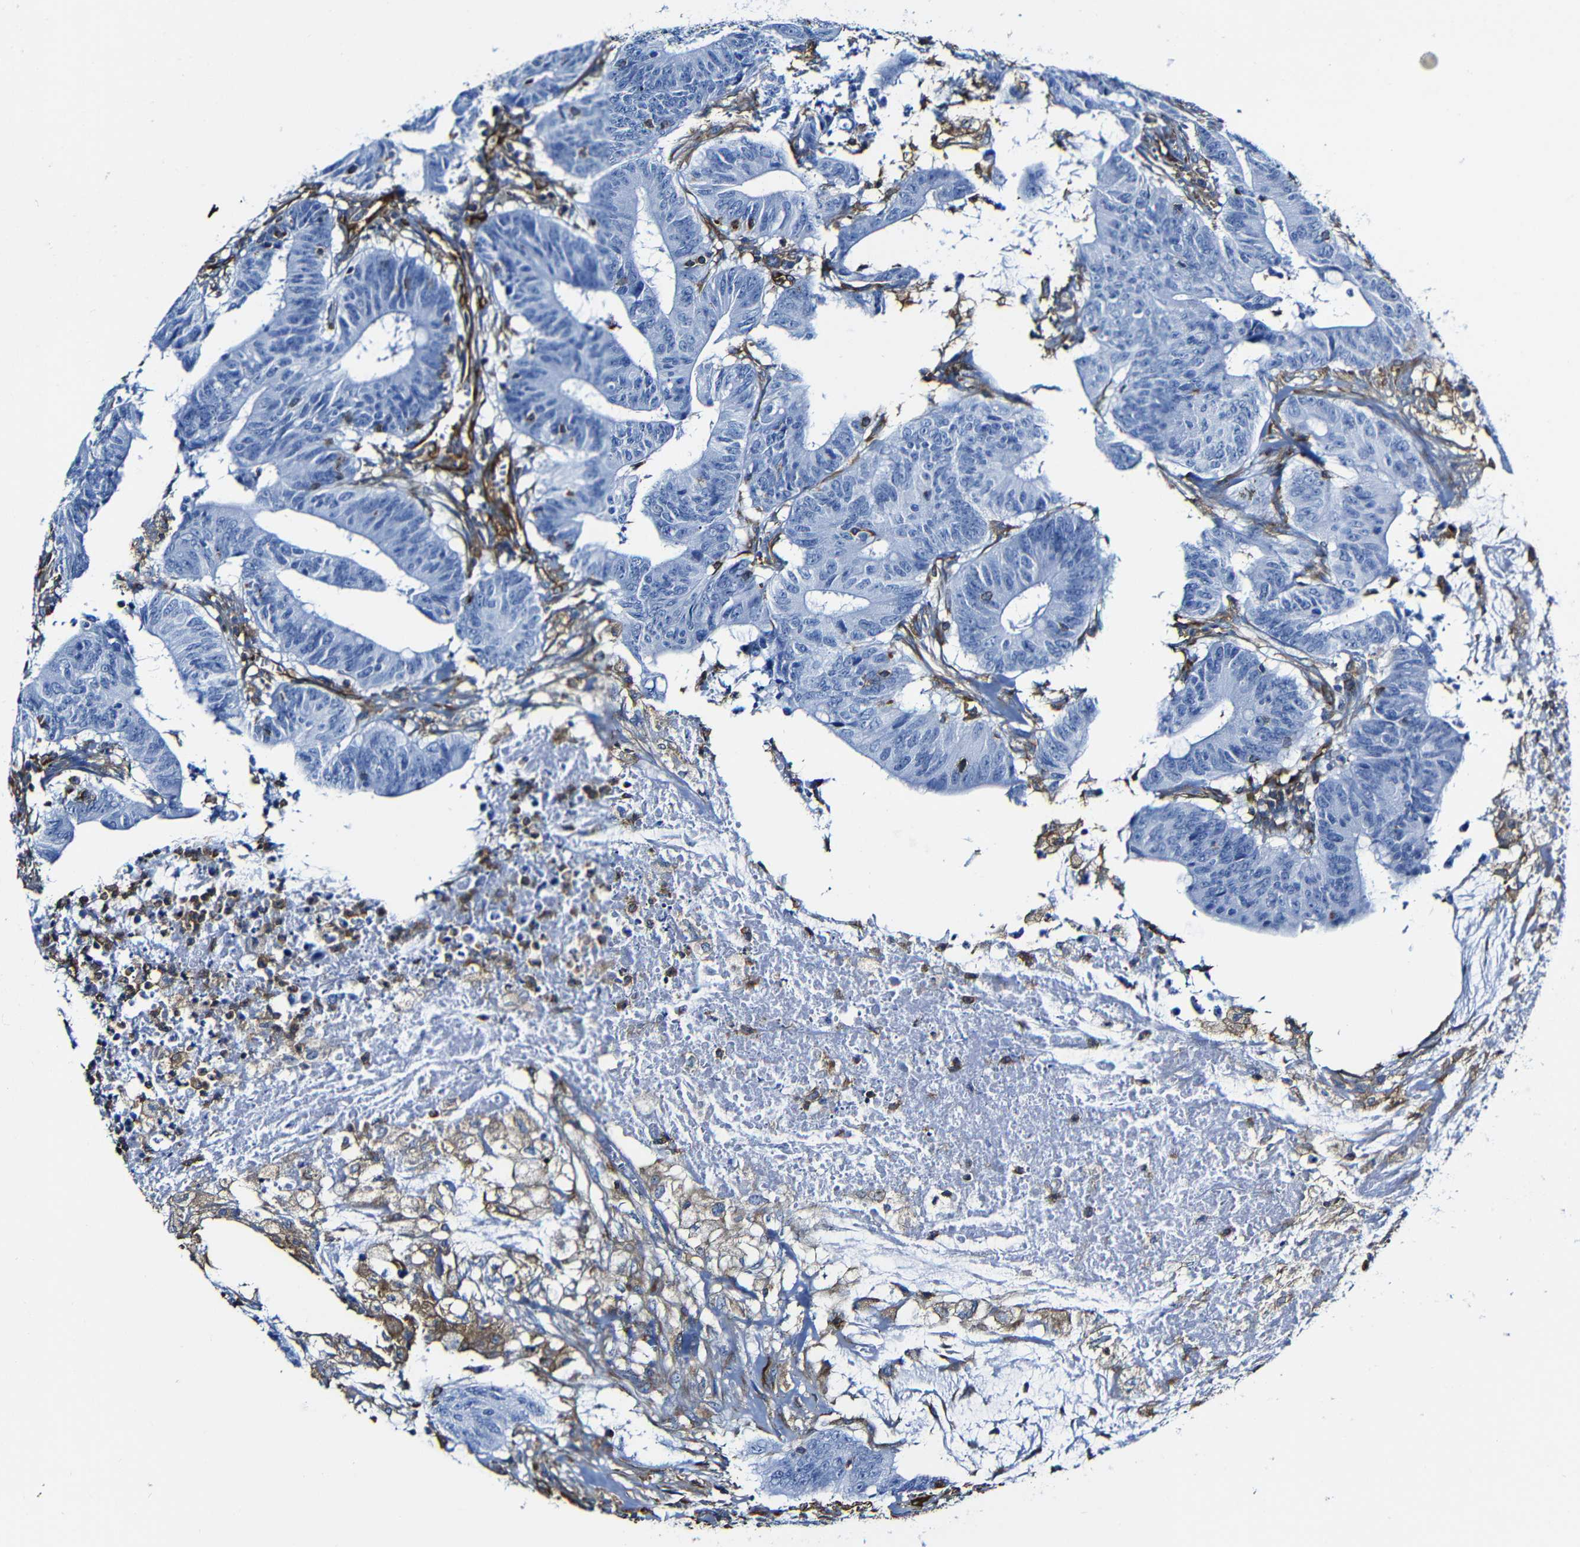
{"staining": {"intensity": "negative", "quantity": "none", "location": "none"}, "tissue": "colorectal cancer", "cell_type": "Tumor cells", "image_type": "cancer", "snomed": [{"axis": "morphology", "description": "Adenocarcinoma, NOS"}, {"axis": "topography", "description": "Colon"}], "caption": "IHC photomicrograph of neoplastic tissue: colorectal cancer (adenocarcinoma) stained with DAB (3,3'-diaminobenzidine) reveals no significant protein expression in tumor cells.", "gene": "MSN", "patient": {"sex": "male", "age": 45}}